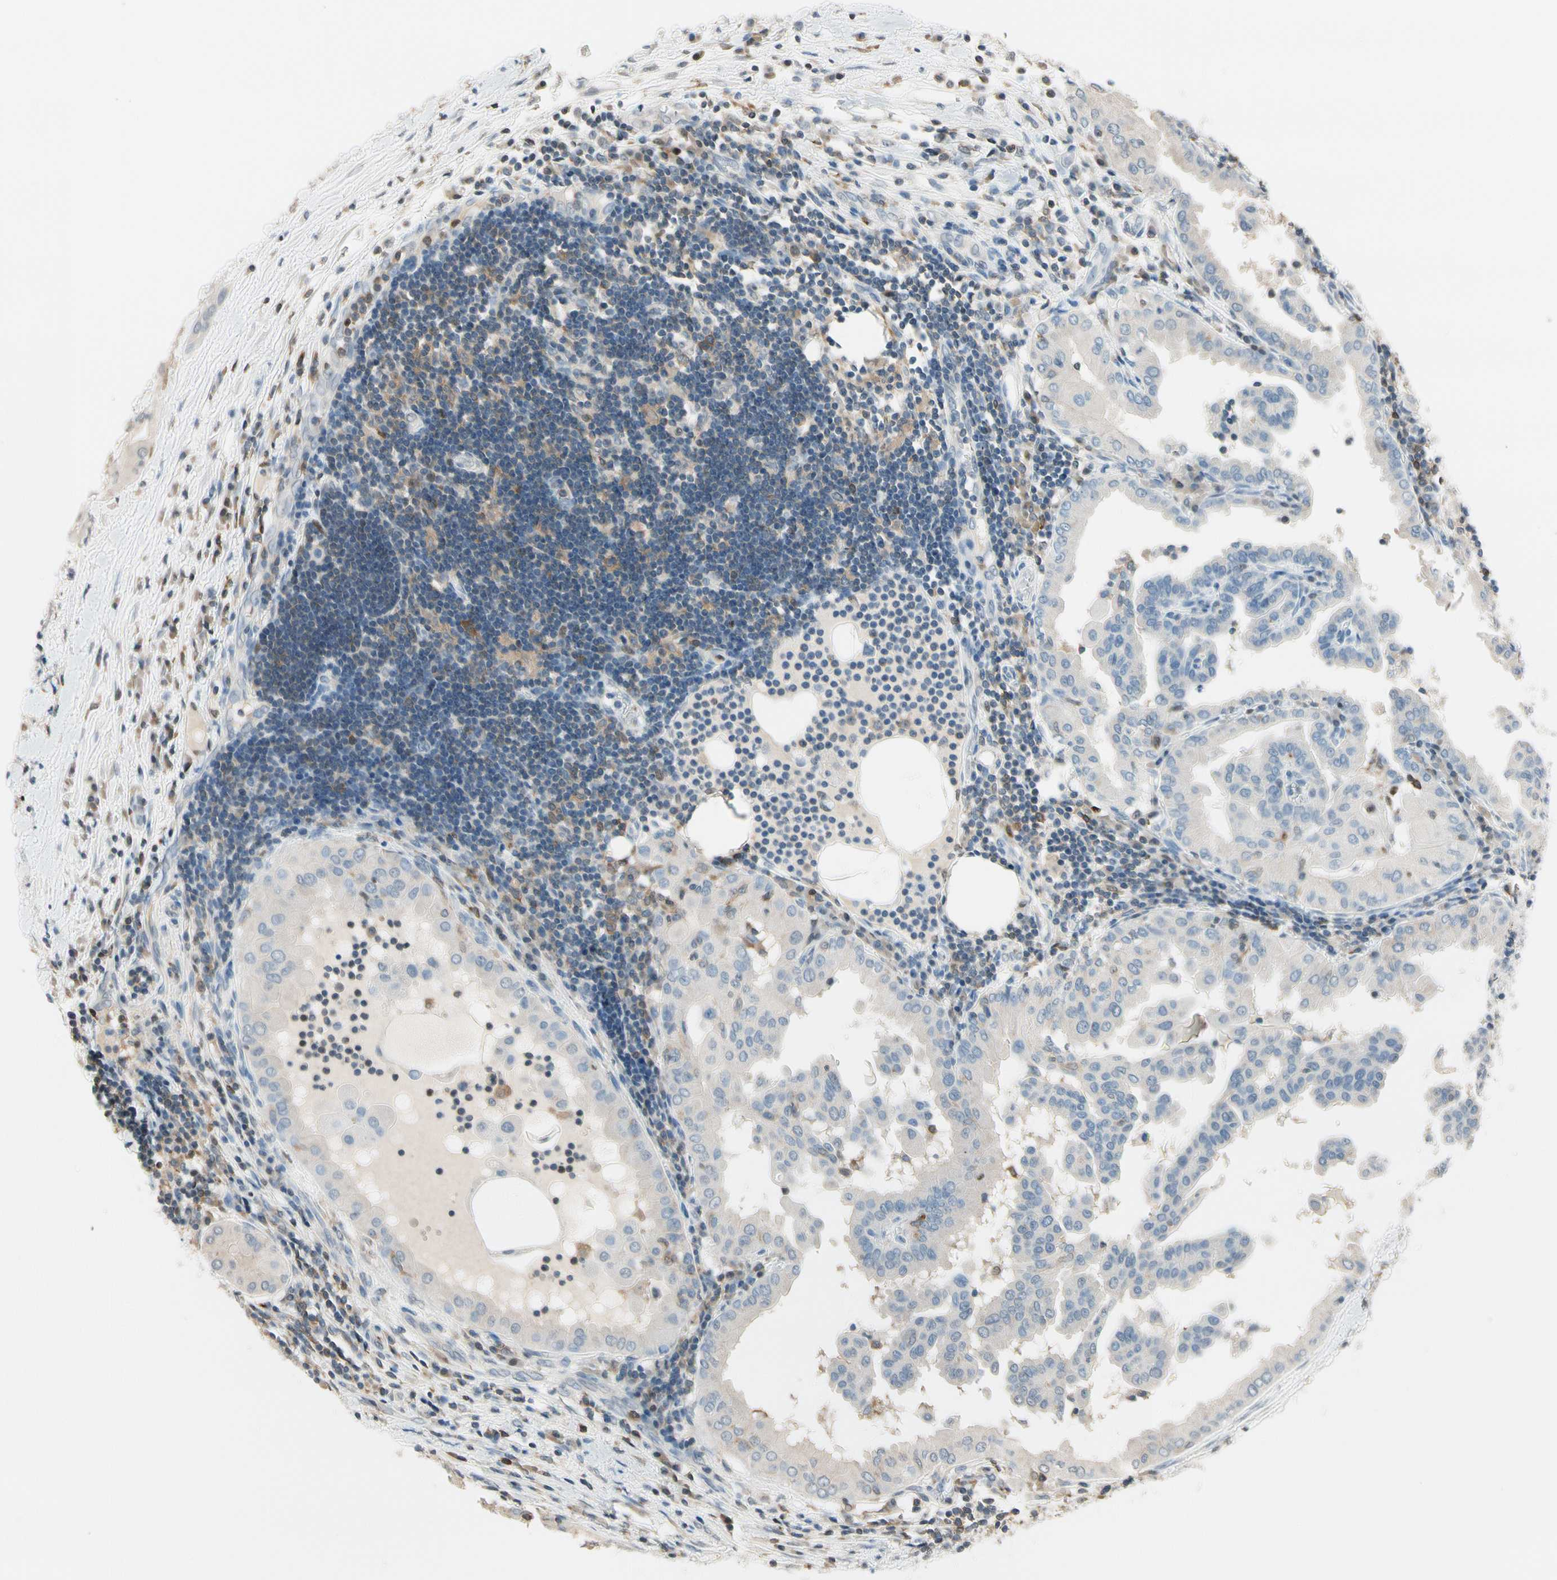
{"staining": {"intensity": "negative", "quantity": "none", "location": "none"}, "tissue": "thyroid cancer", "cell_type": "Tumor cells", "image_type": "cancer", "snomed": [{"axis": "morphology", "description": "Papillary adenocarcinoma, NOS"}, {"axis": "topography", "description": "Thyroid gland"}], "caption": "Immunohistochemistry (IHC) histopathology image of papillary adenocarcinoma (thyroid) stained for a protein (brown), which shows no expression in tumor cells. (Stains: DAB (3,3'-diaminobenzidine) IHC with hematoxylin counter stain, Microscopy: brightfield microscopy at high magnification).", "gene": "NFATC2", "patient": {"sex": "male", "age": 33}}